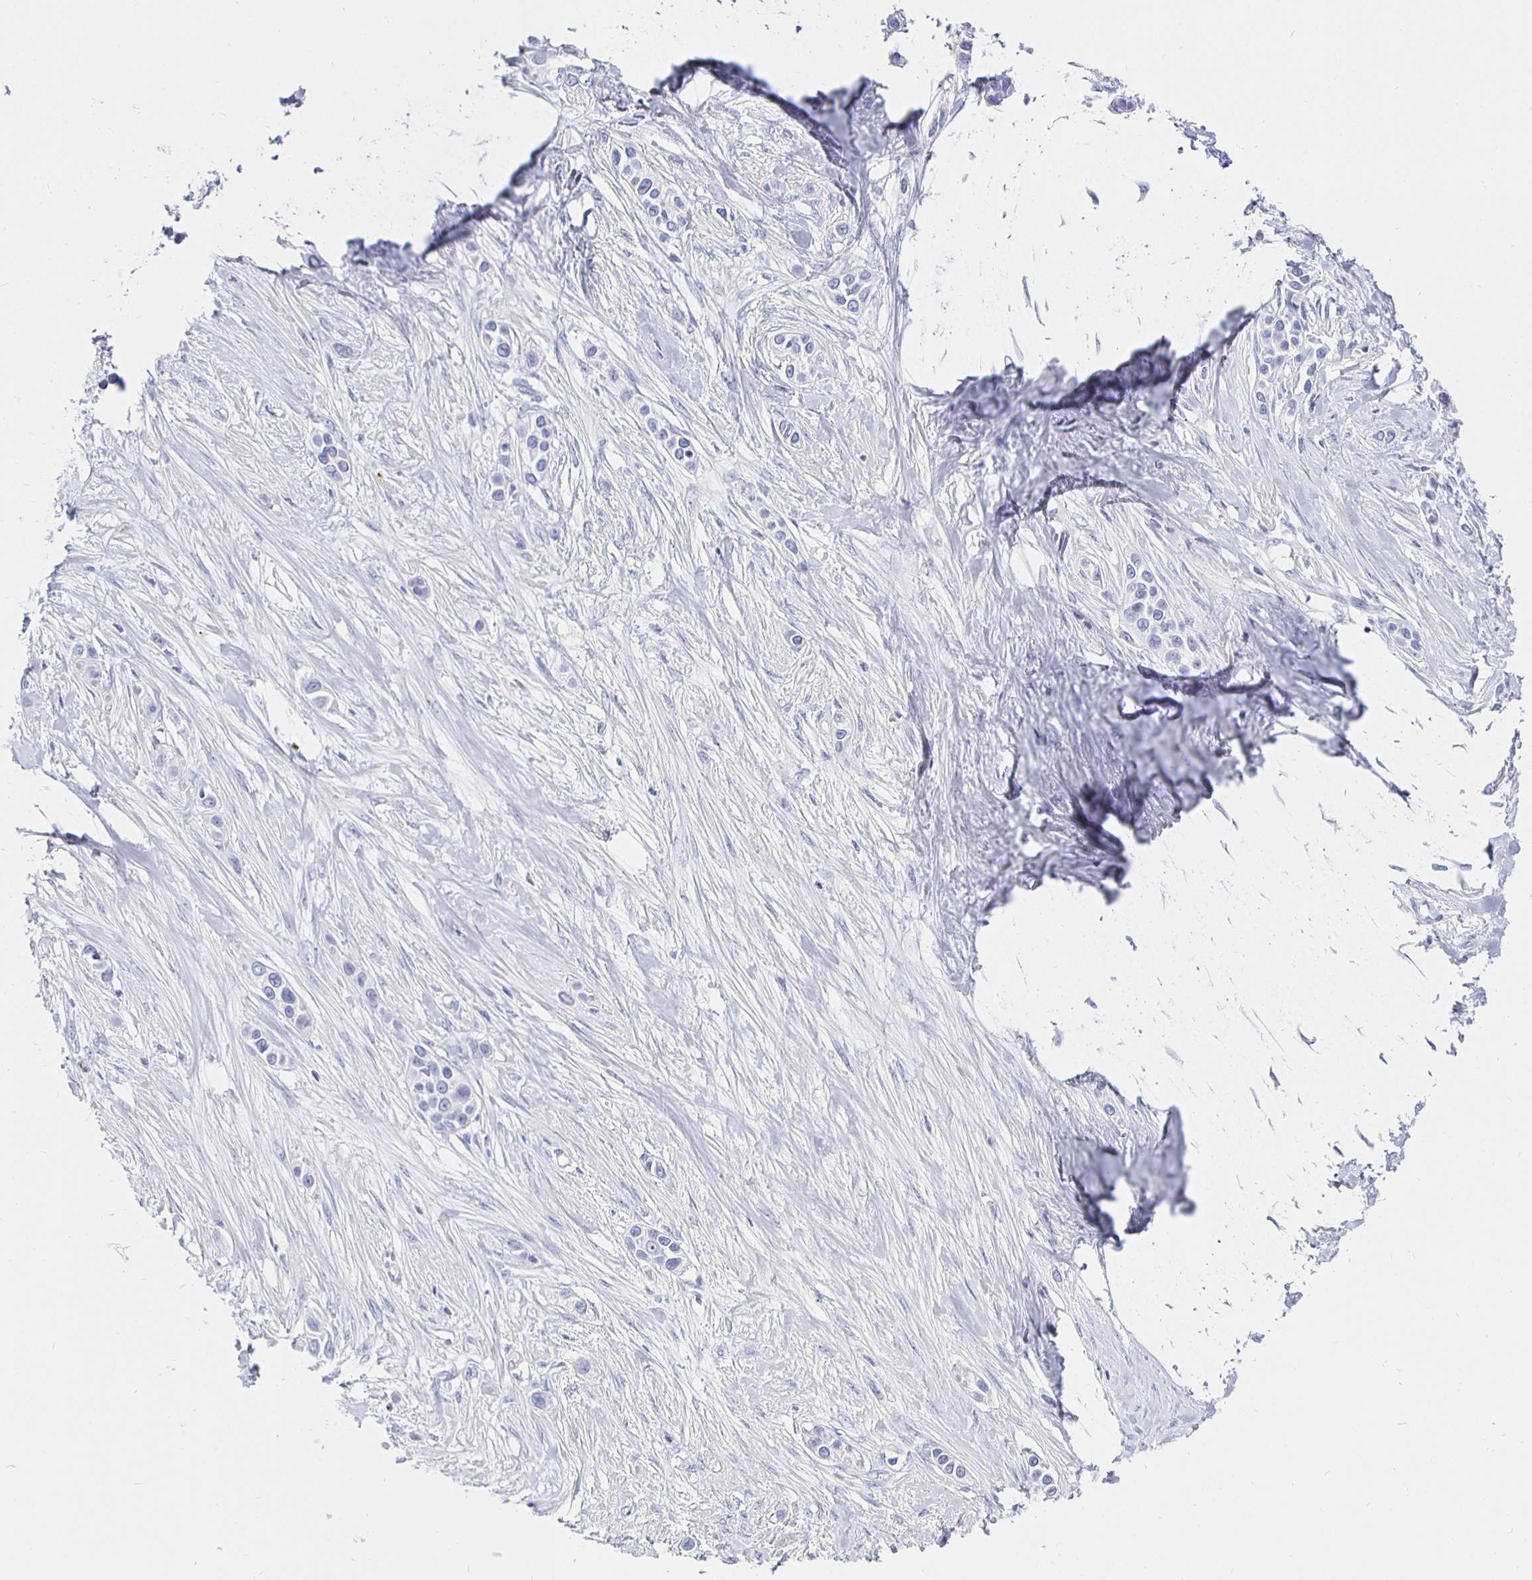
{"staining": {"intensity": "negative", "quantity": "none", "location": "none"}, "tissue": "skin cancer", "cell_type": "Tumor cells", "image_type": "cancer", "snomed": [{"axis": "morphology", "description": "Squamous cell carcinoma, NOS"}, {"axis": "topography", "description": "Skin"}], "caption": "Tumor cells are negative for brown protein staining in skin squamous cell carcinoma.", "gene": "CR2", "patient": {"sex": "female", "age": 69}}